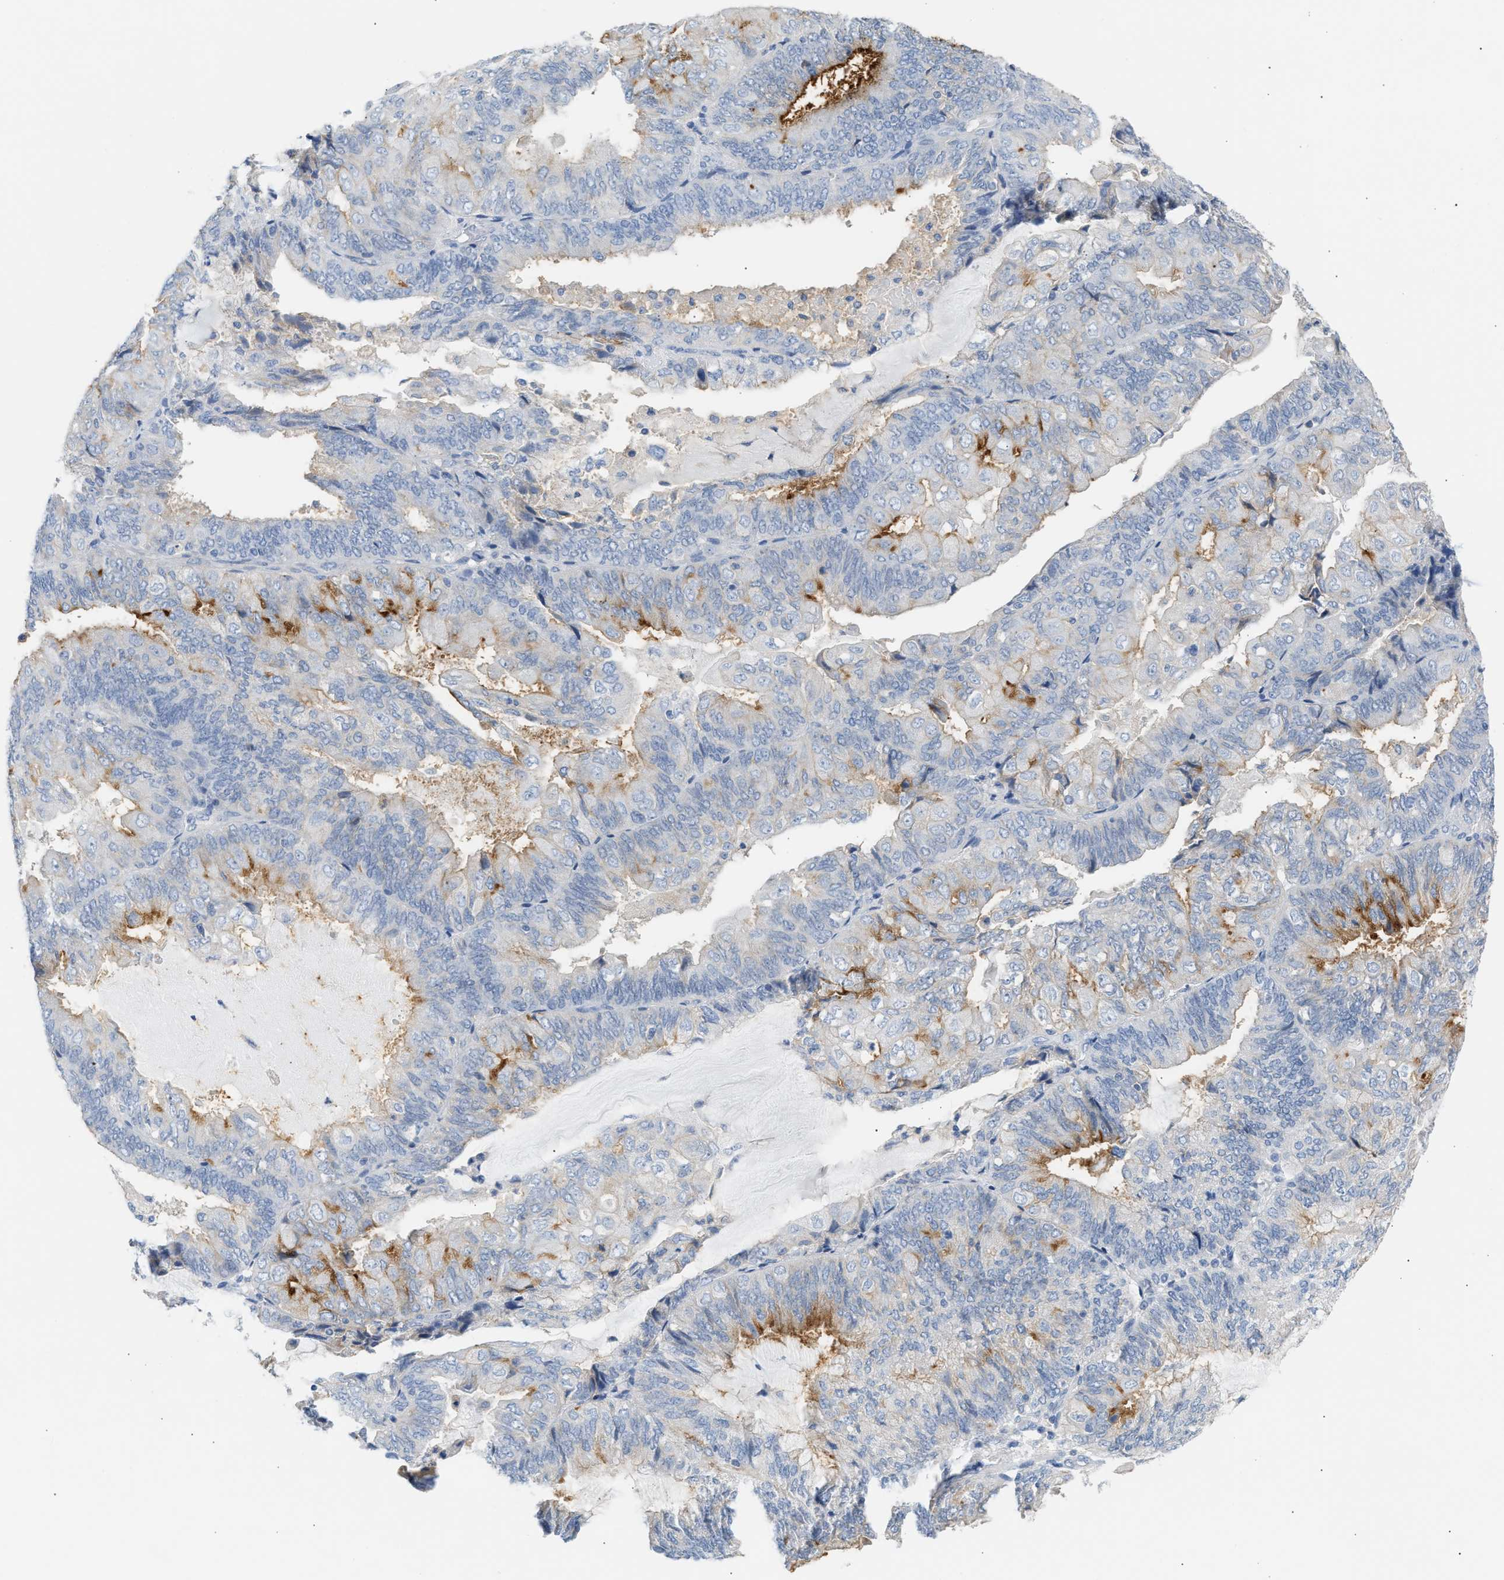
{"staining": {"intensity": "moderate", "quantity": "<25%", "location": "cytoplasmic/membranous"}, "tissue": "endometrial cancer", "cell_type": "Tumor cells", "image_type": "cancer", "snomed": [{"axis": "morphology", "description": "Adenocarcinoma, NOS"}, {"axis": "topography", "description": "Endometrium"}], "caption": "Protein expression analysis of human endometrial cancer reveals moderate cytoplasmic/membranous expression in about <25% of tumor cells.", "gene": "ERBB2", "patient": {"sex": "female", "age": 81}}